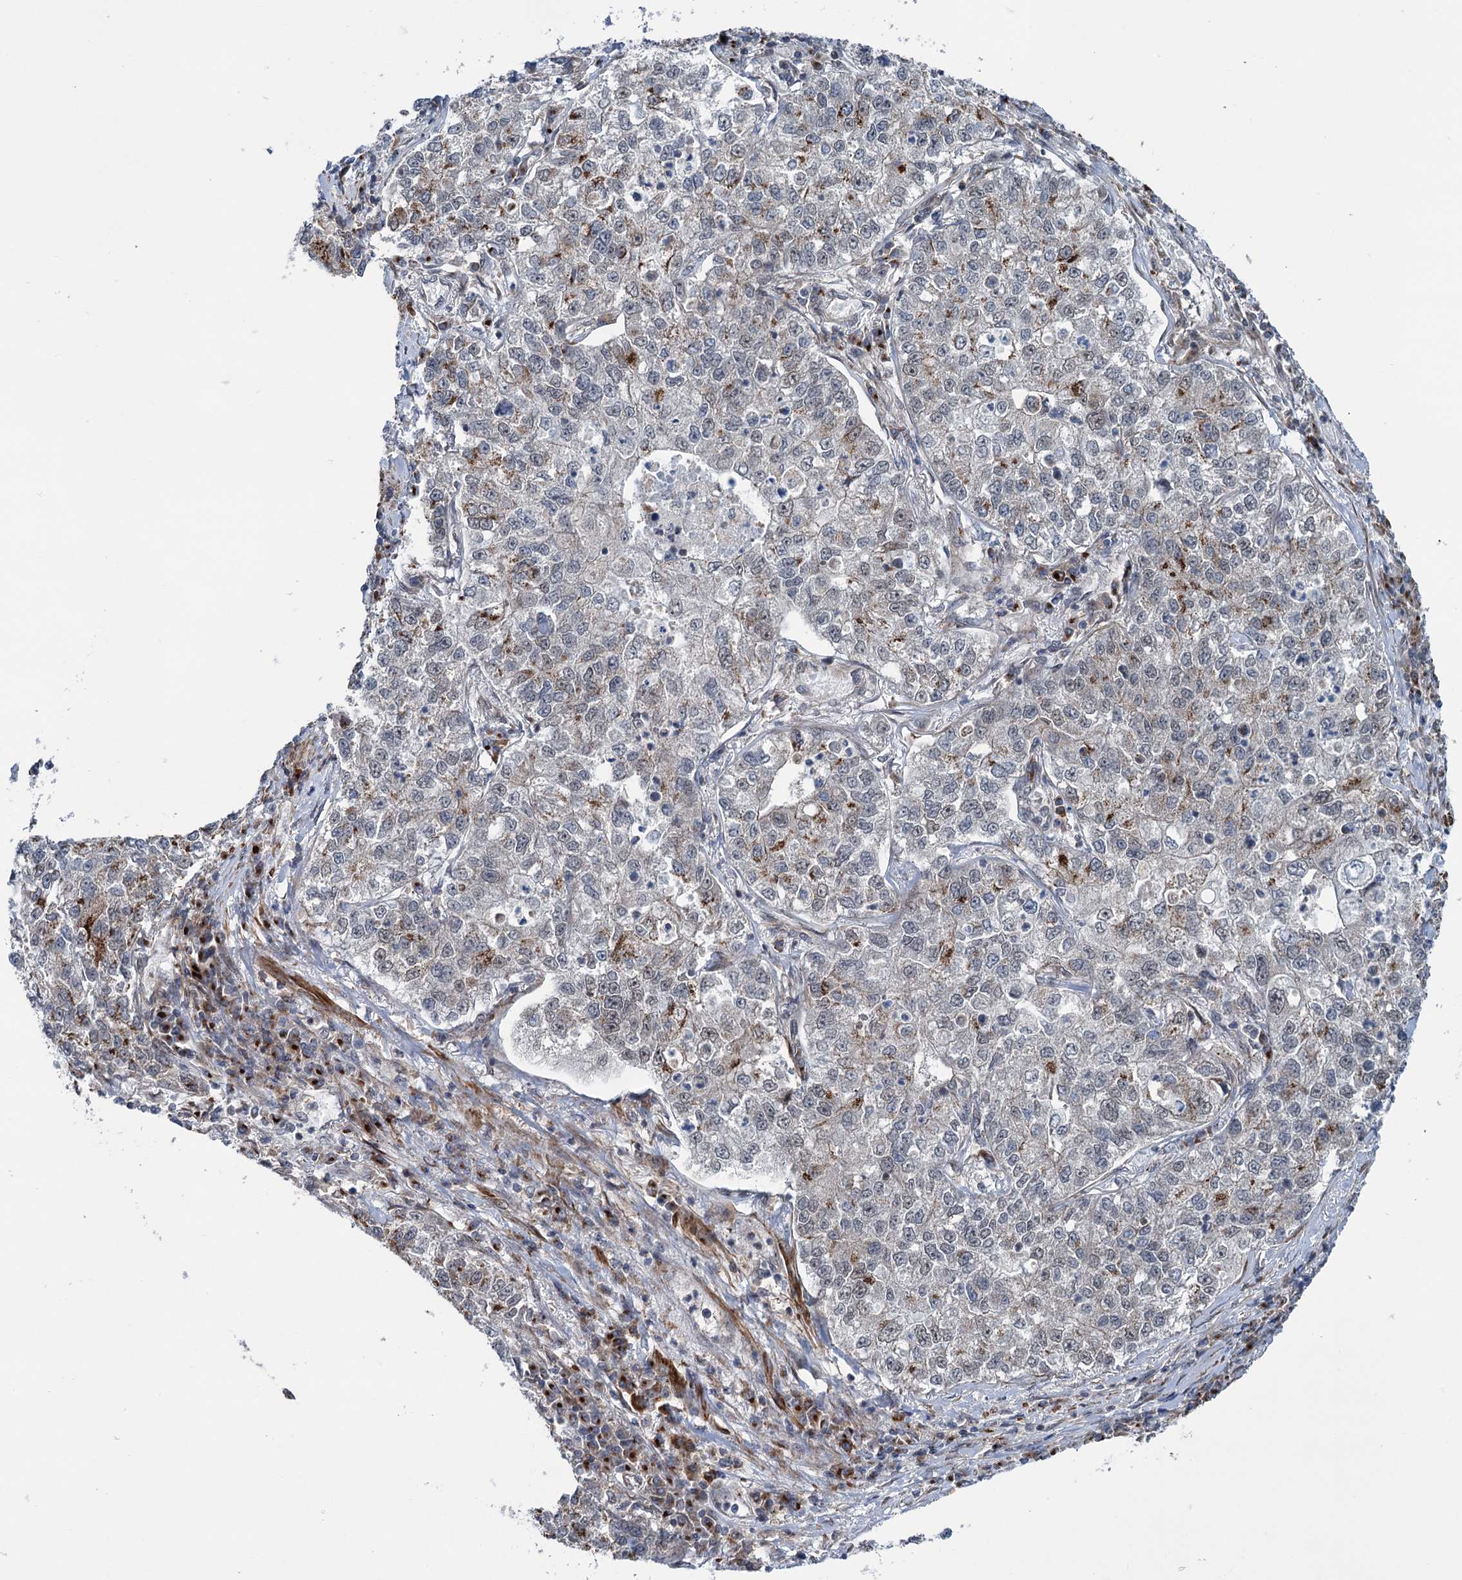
{"staining": {"intensity": "strong", "quantity": "<25%", "location": "cytoplasmic/membranous"}, "tissue": "lung cancer", "cell_type": "Tumor cells", "image_type": "cancer", "snomed": [{"axis": "morphology", "description": "Adenocarcinoma, NOS"}, {"axis": "topography", "description": "Lung"}], "caption": "This photomicrograph shows lung adenocarcinoma stained with immunohistochemistry (IHC) to label a protein in brown. The cytoplasmic/membranous of tumor cells show strong positivity for the protein. Nuclei are counter-stained blue.", "gene": "ELP4", "patient": {"sex": "male", "age": 49}}